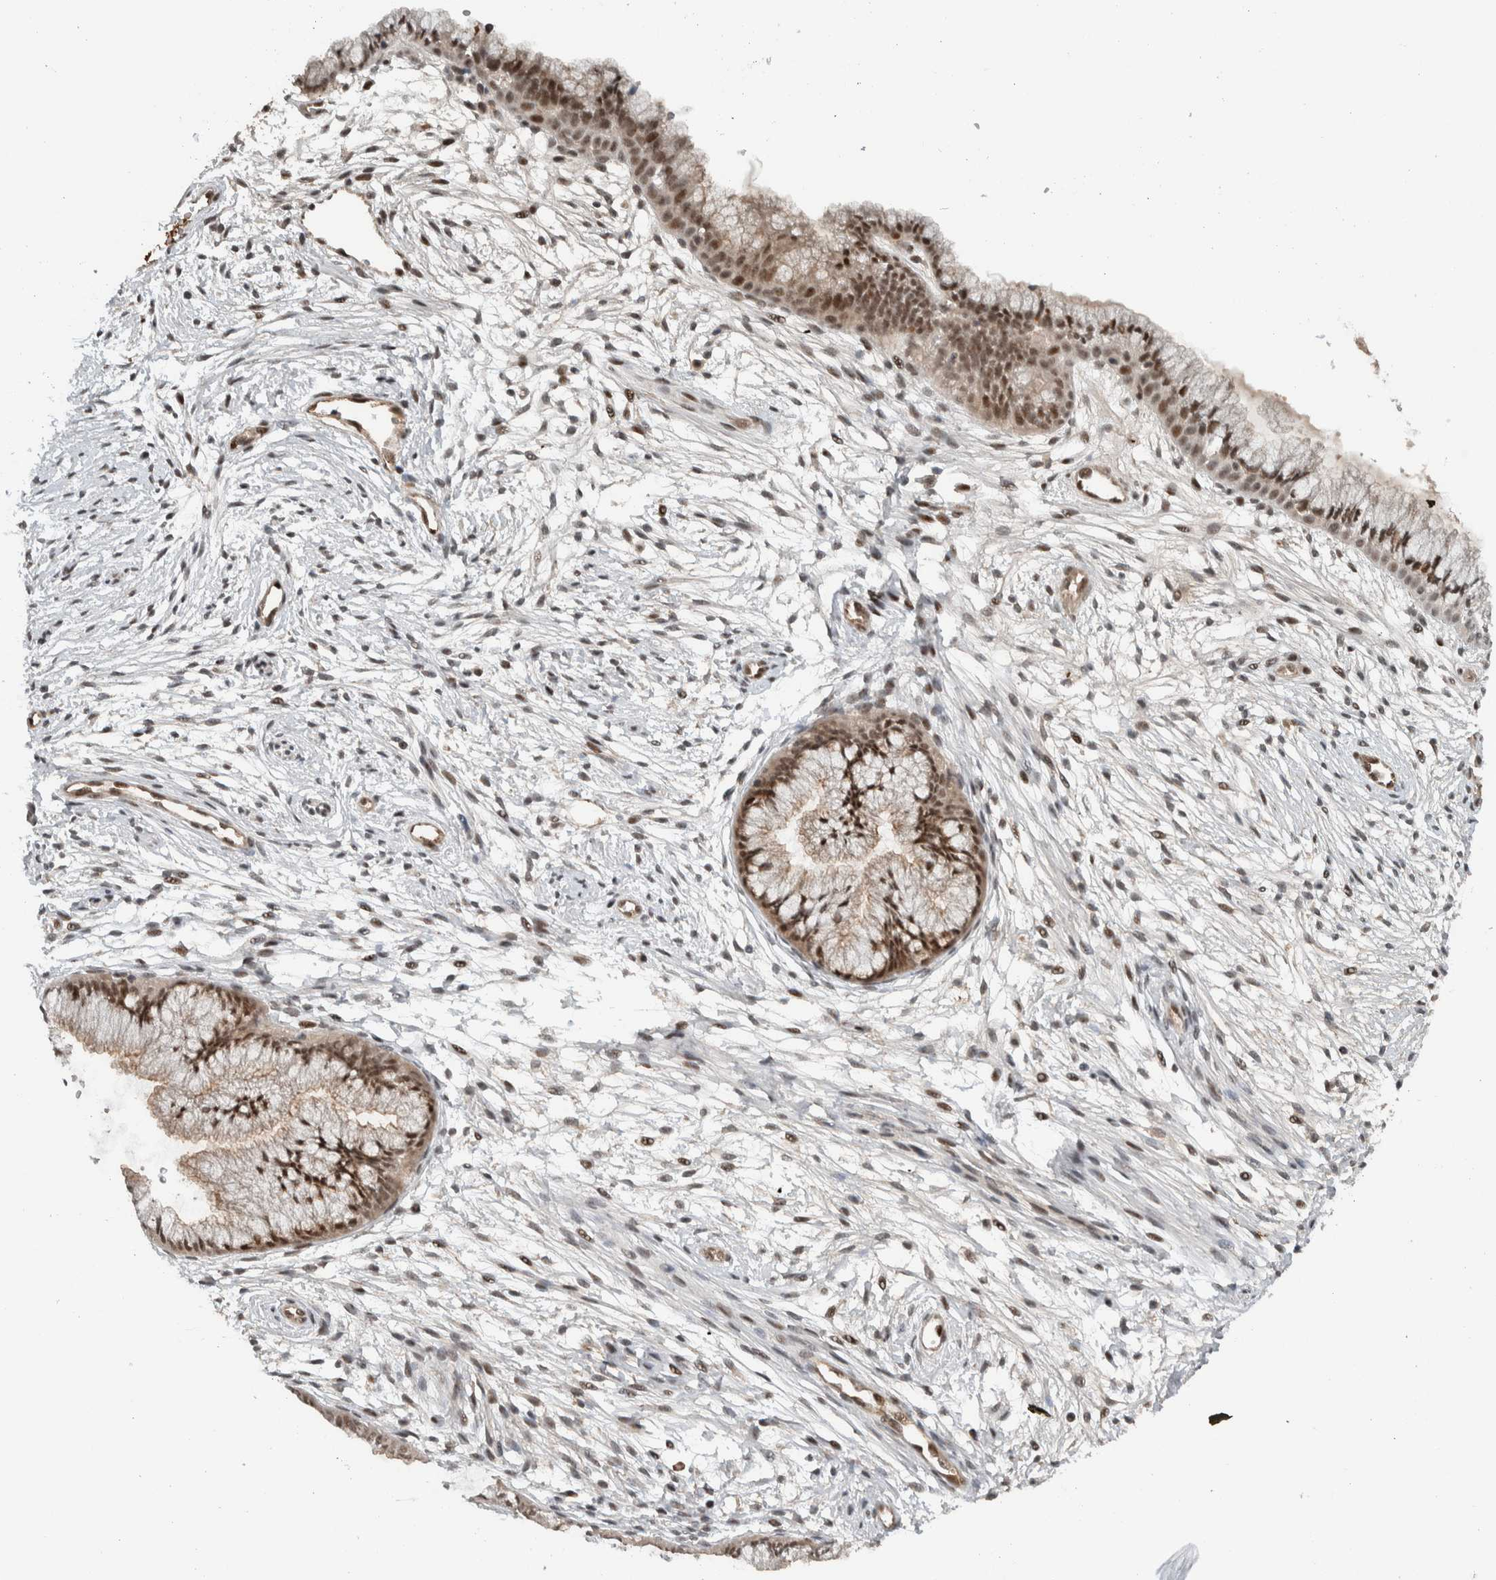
{"staining": {"intensity": "moderate", "quantity": ">75%", "location": "cytoplasmic/membranous,nuclear"}, "tissue": "cervix", "cell_type": "Glandular cells", "image_type": "normal", "snomed": [{"axis": "morphology", "description": "Normal tissue, NOS"}, {"axis": "topography", "description": "Cervix"}], "caption": "Immunohistochemical staining of benign cervix demonstrates >75% levels of moderate cytoplasmic/membranous,nuclear protein expression in about >75% of glandular cells.", "gene": "ZFP91", "patient": {"sex": "female", "age": 39}}